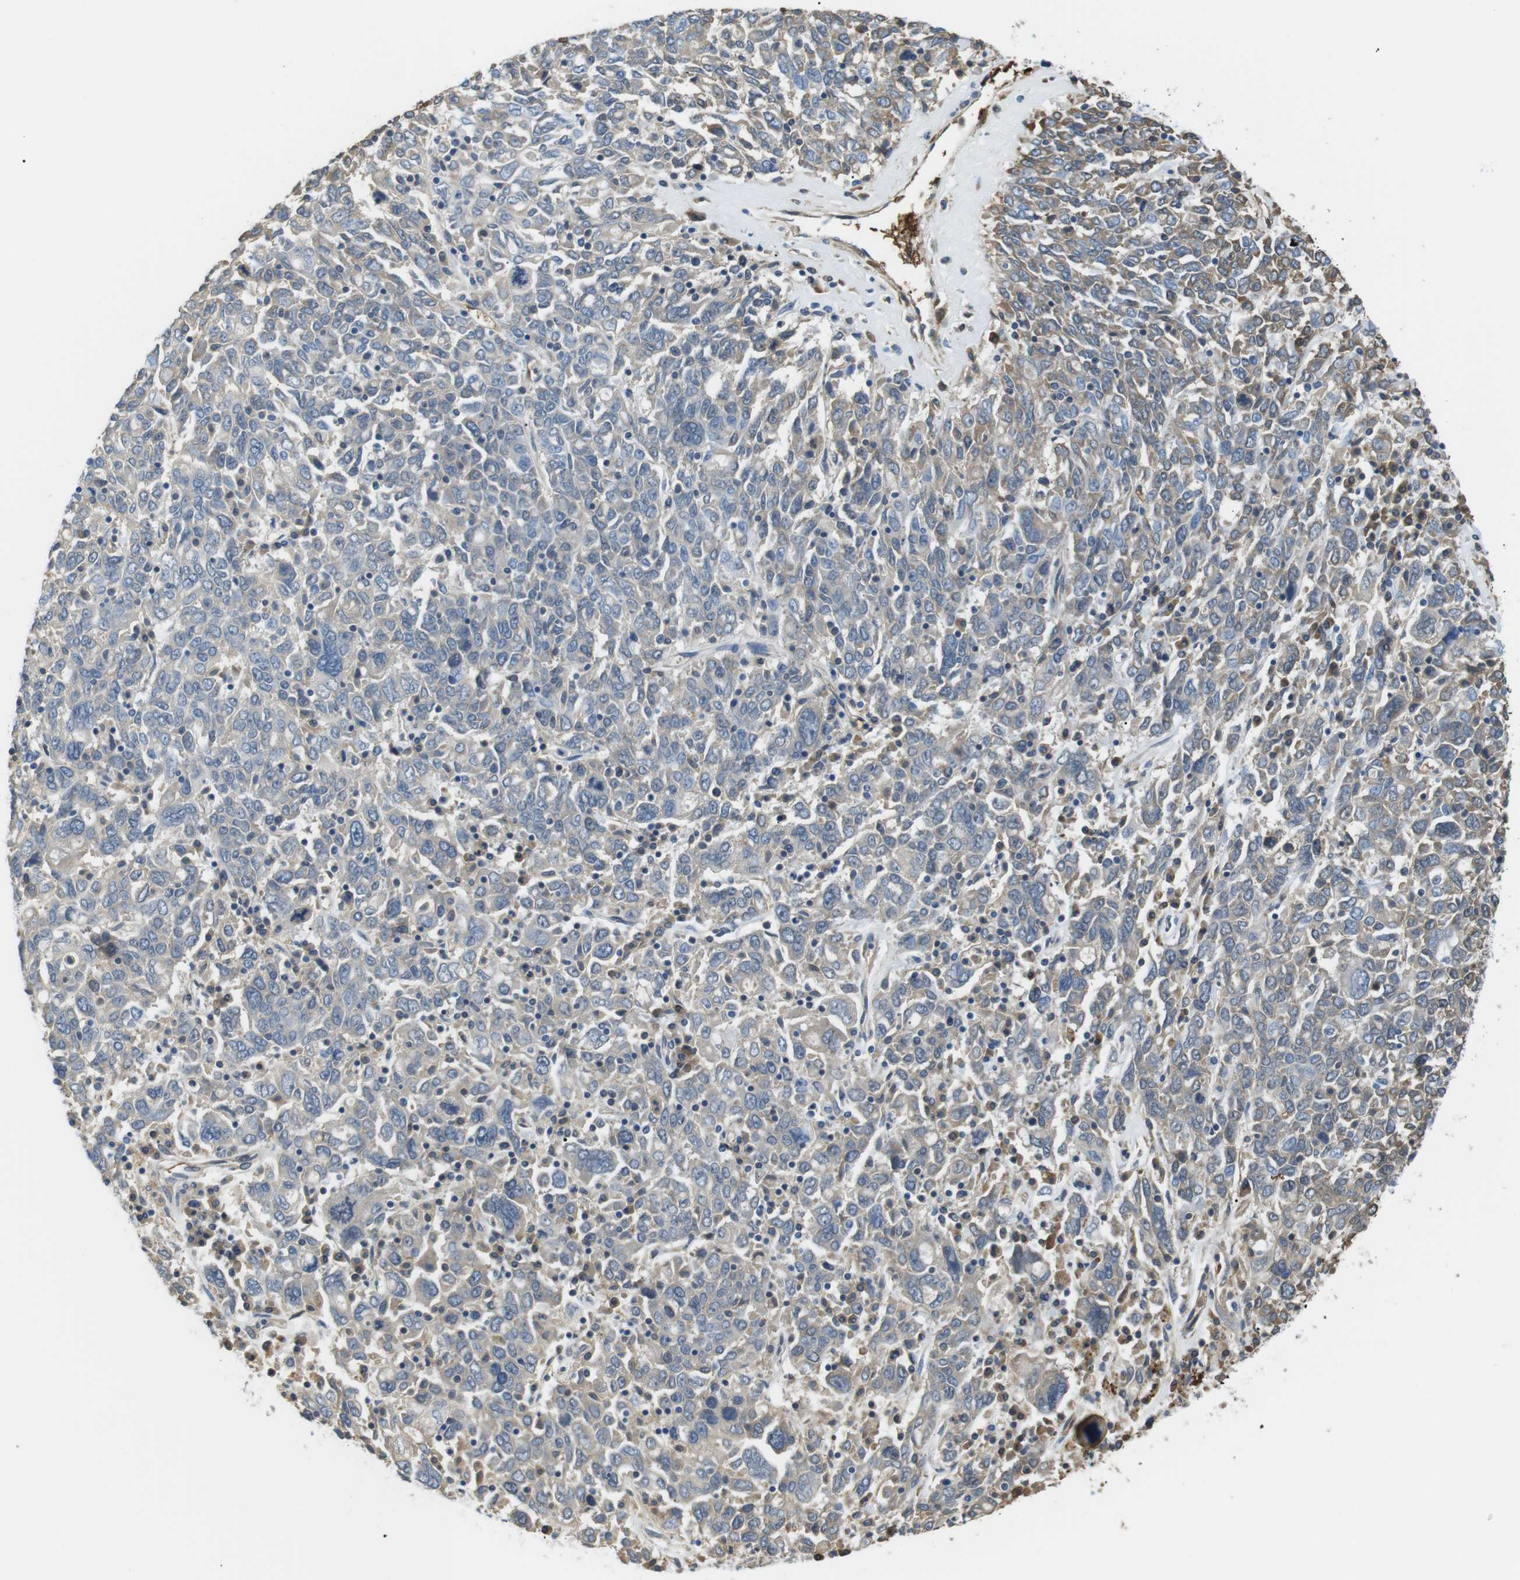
{"staining": {"intensity": "weak", "quantity": ">75%", "location": "cytoplasmic/membranous"}, "tissue": "ovarian cancer", "cell_type": "Tumor cells", "image_type": "cancer", "snomed": [{"axis": "morphology", "description": "Carcinoma, endometroid"}, {"axis": "topography", "description": "Ovary"}], "caption": "An image of human ovarian endometroid carcinoma stained for a protein shows weak cytoplasmic/membranous brown staining in tumor cells. (Stains: DAB (3,3'-diaminobenzidine) in brown, nuclei in blue, Microscopy: brightfield microscopy at high magnification).", "gene": "ADCY10", "patient": {"sex": "female", "age": 62}}